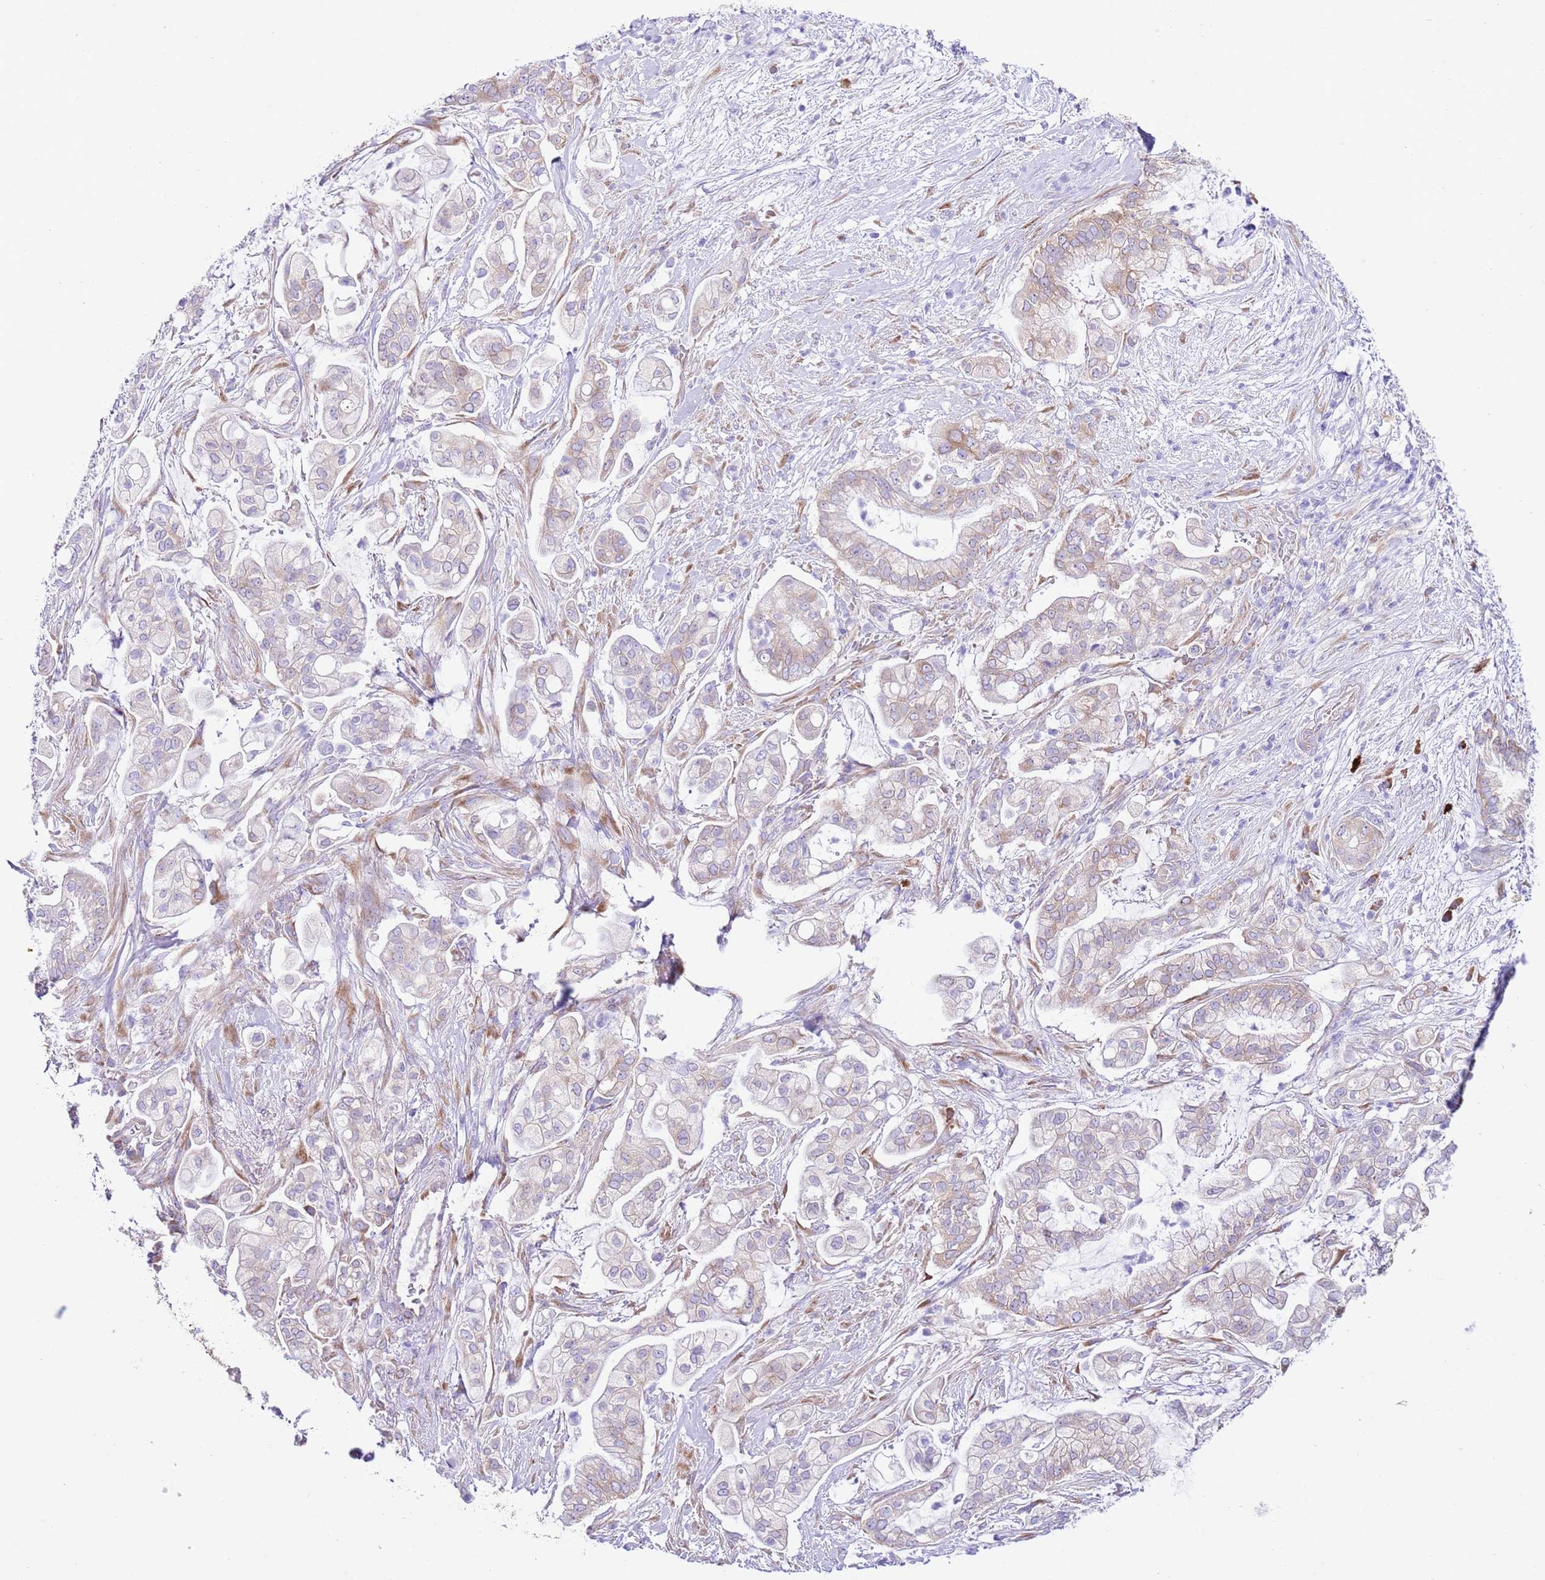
{"staining": {"intensity": "weak", "quantity": "<25%", "location": "cytoplasmic/membranous"}, "tissue": "pancreatic cancer", "cell_type": "Tumor cells", "image_type": "cancer", "snomed": [{"axis": "morphology", "description": "Adenocarcinoma, NOS"}, {"axis": "topography", "description": "Pancreas"}], "caption": "Tumor cells are negative for brown protein staining in pancreatic cancer (adenocarcinoma).", "gene": "RPS10", "patient": {"sex": "female", "age": 69}}